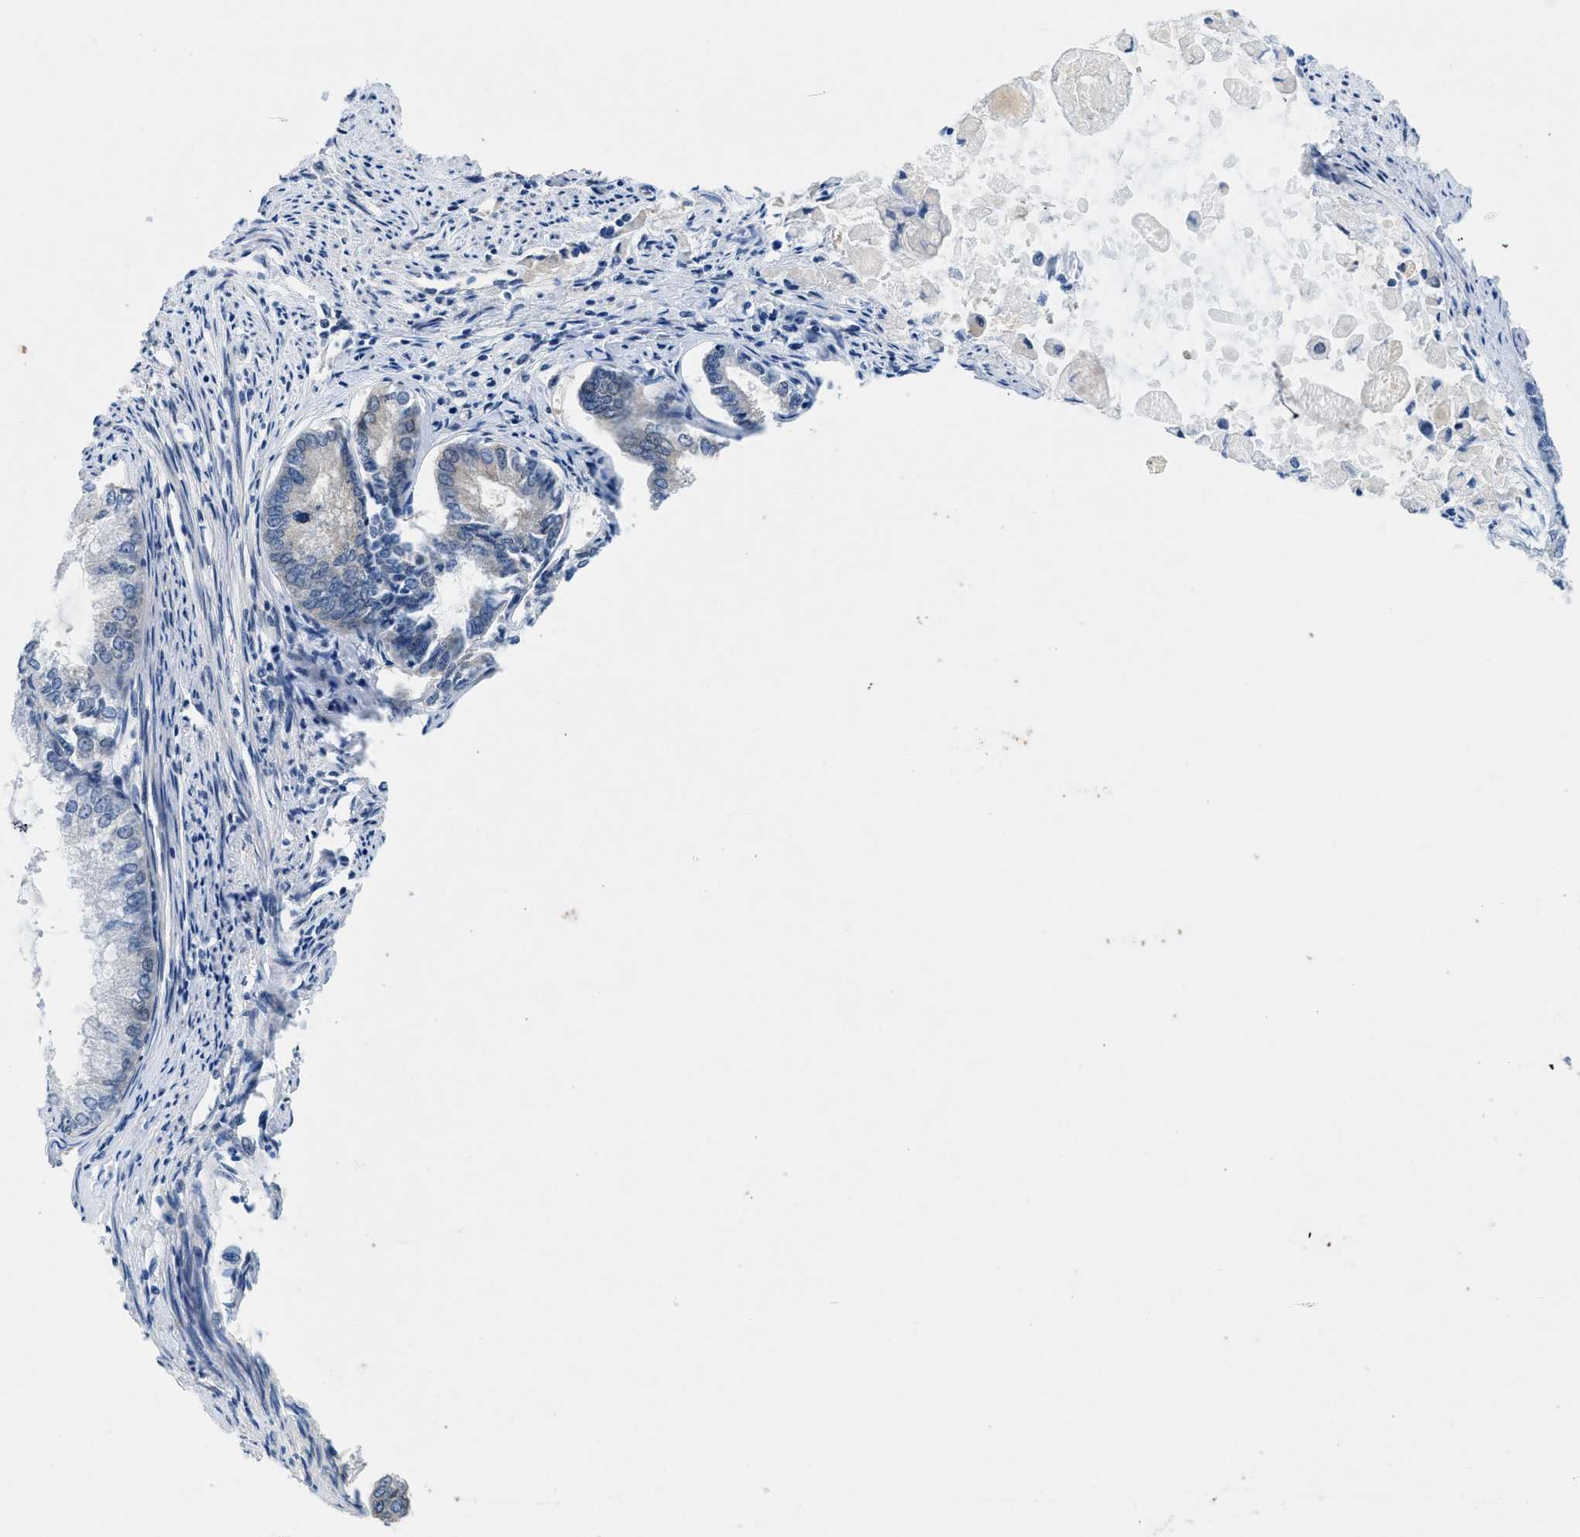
{"staining": {"intensity": "negative", "quantity": "none", "location": "none"}, "tissue": "endometrial cancer", "cell_type": "Tumor cells", "image_type": "cancer", "snomed": [{"axis": "morphology", "description": "Adenocarcinoma, NOS"}, {"axis": "topography", "description": "Endometrium"}], "caption": "Immunohistochemistry image of endometrial cancer (adenocarcinoma) stained for a protein (brown), which displays no positivity in tumor cells.", "gene": "COPS2", "patient": {"sex": "female", "age": 86}}